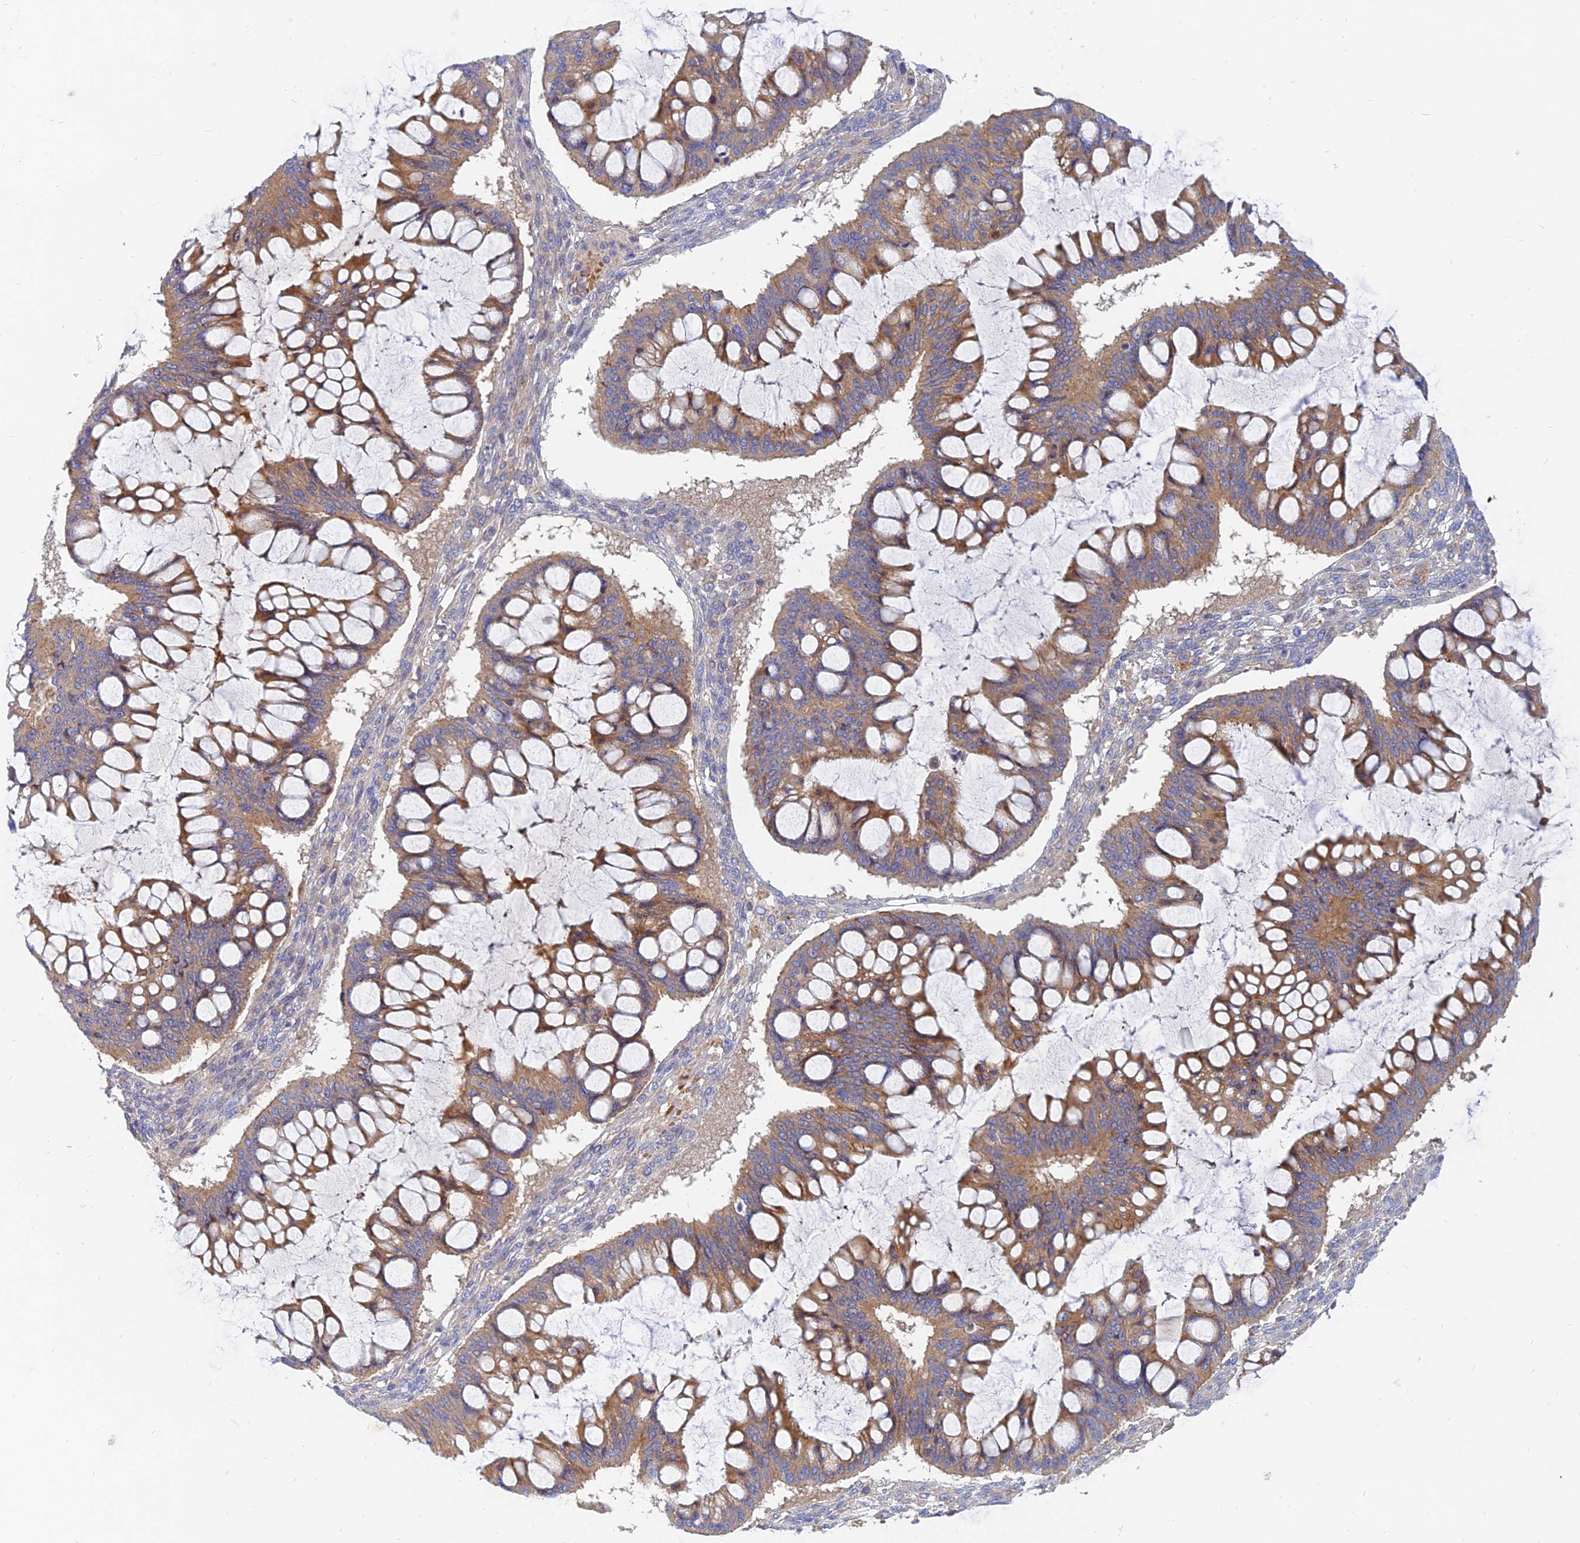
{"staining": {"intensity": "moderate", "quantity": "25%-75%", "location": "cytoplasmic/membranous"}, "tissue": "ovarian cancer", "cell_type": "Tumor cells", "image_type": "cancer", "snomed": [{"axis": "morphology", "description": "Cystadenocarcinoma, mucinous, NOS"}, {"axis": "topography", "description": "Ovary"}], "caption": "Ovarian mucinous cystadenocarcinoma stained with IHC exhibits moderate cytoplasmic/membranous staining in approximately 25%-75% of tumor cells.", "gene": "MROH1", "patient": {"sex": "female", "age": 73}}